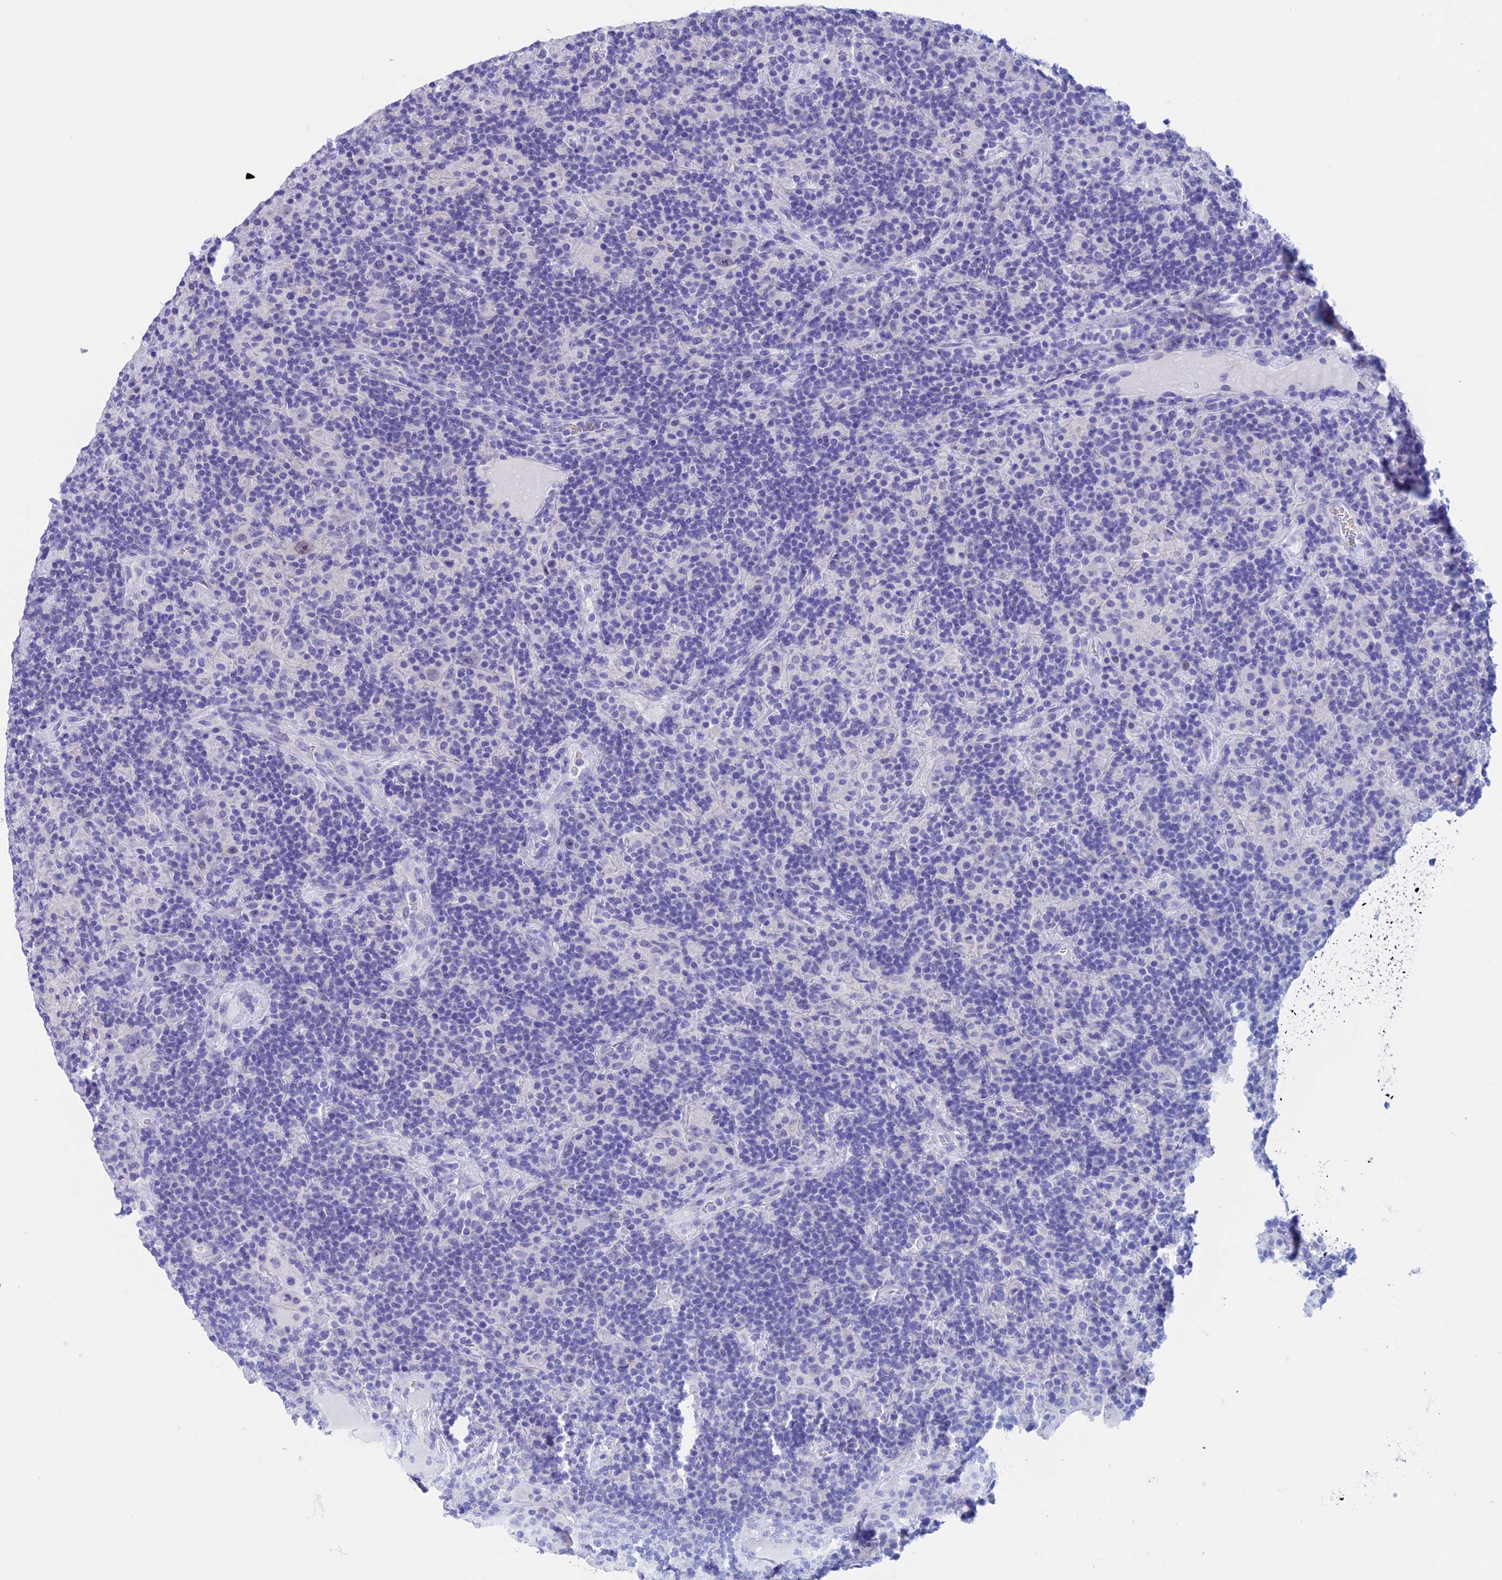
{"staining": {"intensity": "negative", "quantity": "none", "location": "none"}, "tissue": "lymphoma", "cell_type": "Tumor cells", "image_type": "cancer", "snomed": [{"axis": "morphology", "description": "Hodgkin's disease, NOS"}, {"axis": "topography", "description": "Lymph node"}], "caption": "Immunohistochemistry (IHC) histopathology image of neoplastic tissue: human lymphoma stained with DAB (3,3'-diaminobenzidine) demonstrates no significant protein expression in tumor cells.", "gene": "PSMC3IP", "patient": {"sex": "male", "age": 70}}